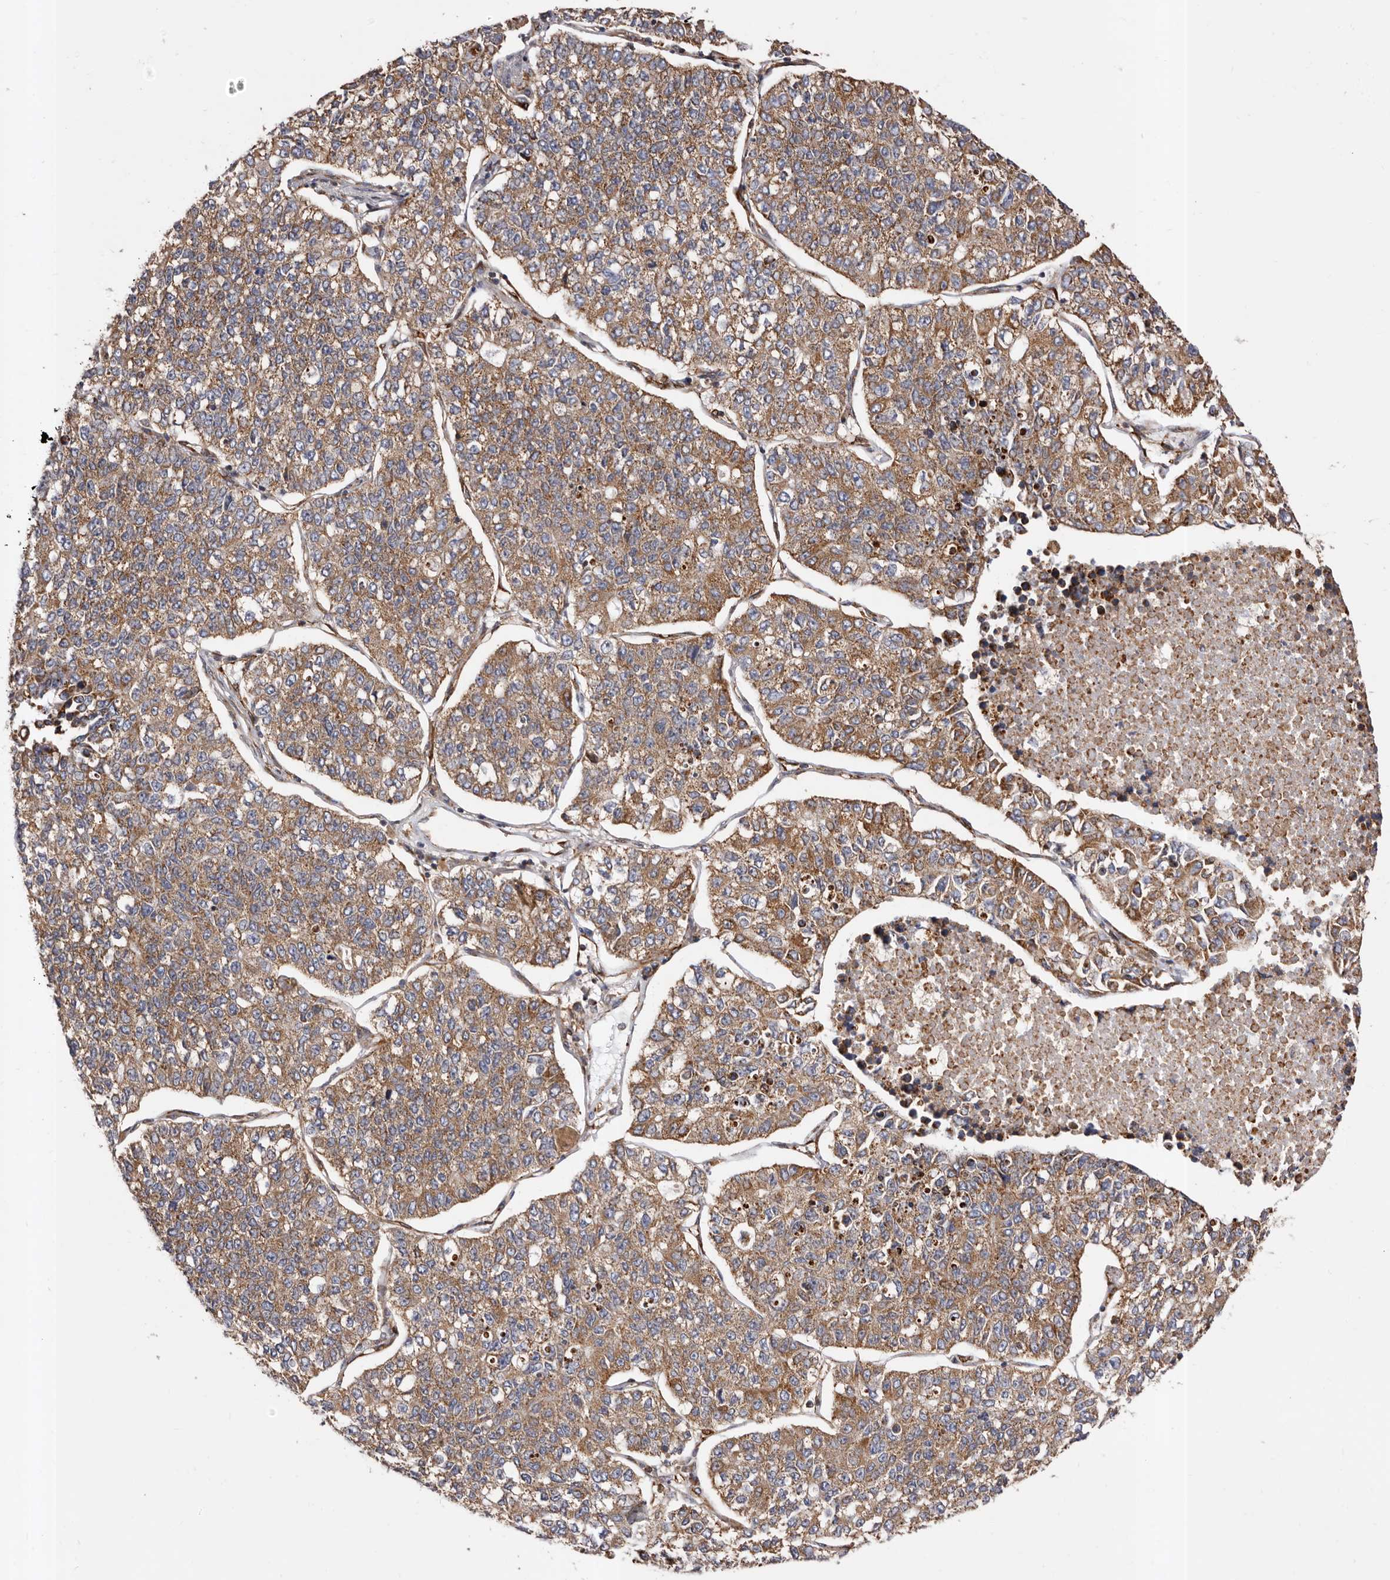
{"staining": {"intensity": "moderate", "quantity": ">75%", "location": "cytoplasmic/membranous"}, "tissue": "lung cancer", "cell_type": "Tumor cells", "image_type": "cancer", "snomed": [{"axis": "morphology", "description": "Adenocarcinoma, NOS"}, {"axis": "topography", "description": "Lung"}], "caption": "DAB (3,3'-diaminobenzidine) immunohistochemical staining of adenocarcinoma (lung) displays moderate cytoplasmic/membranous protein positivity in approximately >75% of tumor cells.", "gene": "COQ8B", "patient": {"sex": "male", "age": 49}}